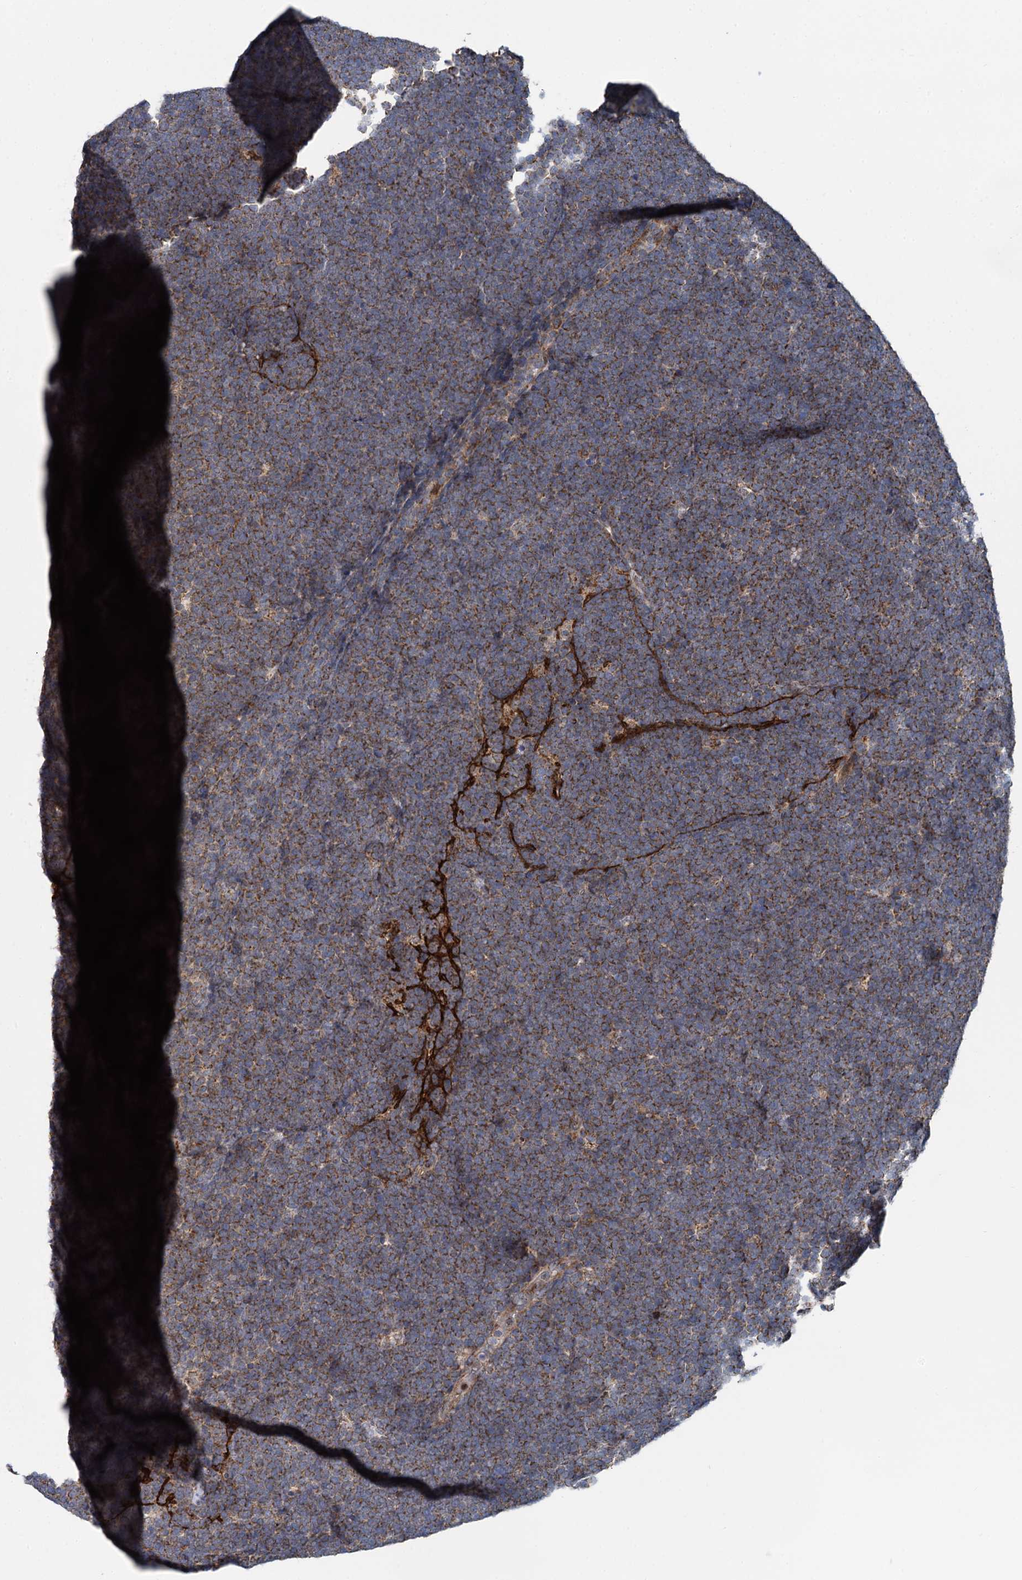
{"staining": {"intensity": "moderate", "quantity": ">75%", "location": "cytoplasmic/membranous"}, "tissue": "lymphoma", "cell_type": "Tumor cells", "image_type": "cancer", "snomed": [{"axis": "morphology", "description": "Malignant lymphoma, non-Hodgkin's type, High grade"}, {"axis": "topography", "description": "Lymph node"}], "caption": "High-magnification brightfield microscopy of high-grade malignant lymphoma, non-Hodgkin's type stained with DAB (brown) and counterstained with hematoxylin (blue). tumor cells exhibit moderate cytoplasmic/membranous staining is seen in approximately>75% of cells.", "gene": "SPRYD3", "patient": {"sex": "male", "age": 13}}